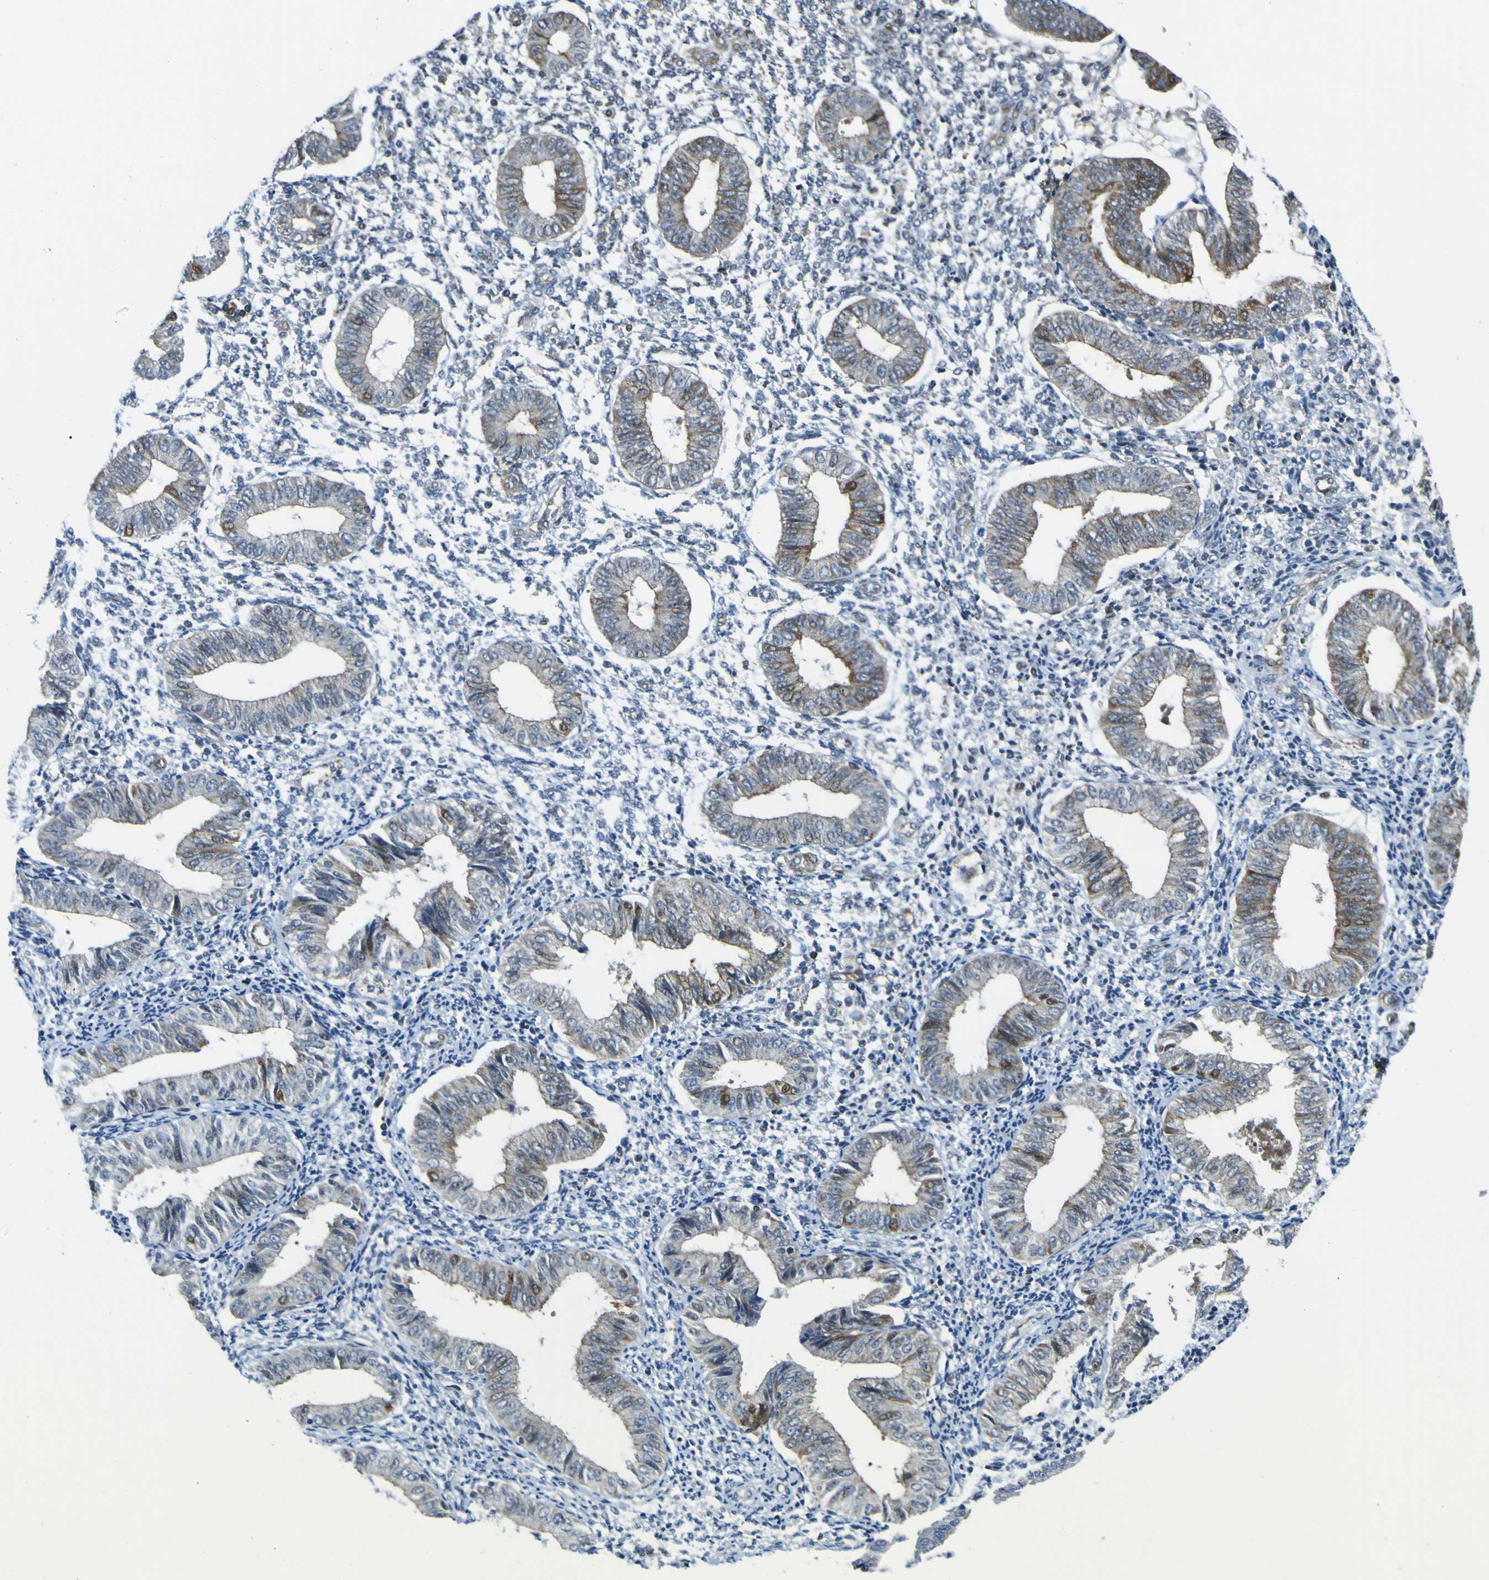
{"staining": {"intensity": "weak", "quantity": "<25%", "location": "cytoplasmic/membranous"}, "tissue": "endometrium", "cell_type": "Cells in endometrial stroma", "image_type": "normal", "snomed": [{"axis": "morphology", "description": "Normal tissue, NOS"}, {"axis": "topography", "description": "Endometrium"}], "caption": "Unremarkable endometrium was stained to show a protein in brown. There is no significant staining in cells in endometrial stroma. Brightfield microscopy of IHC stained with DAB (brown) and hematoxylin (blue), captured at high magnification.", "gene": "KDM7A", "patient": {"sex": "female", "age": 50}}